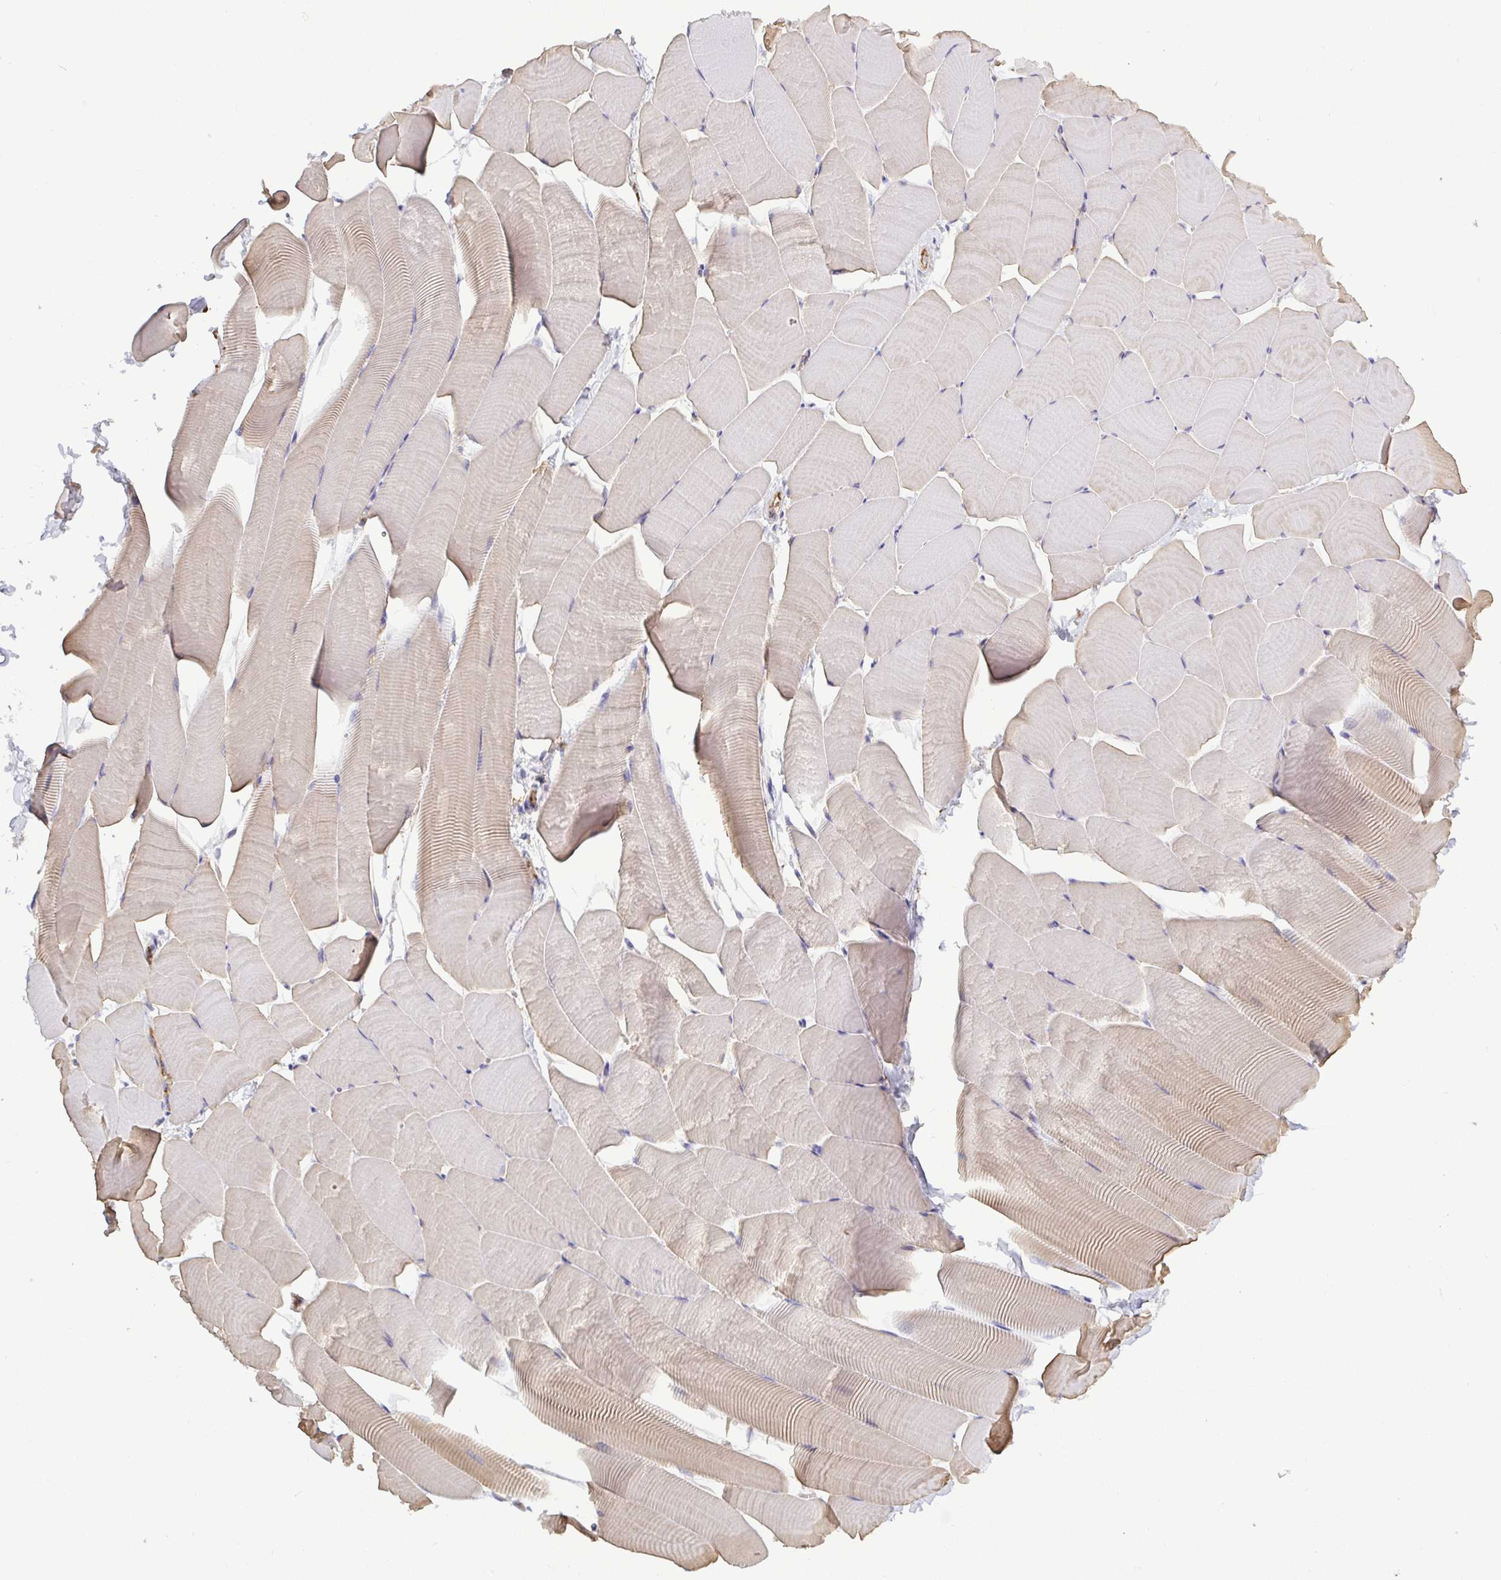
{"staining": {"intensity": "weak", "quantity": "25%-75%", "location": "cytoplasmic/membranous"}, "tissue": "skeletal muscle", "cell_type": "Myocytes", "image_type": "normal", "snomed": [{"axis": "morphology", "description": "Normal tissue, NOS"}, {"axis": "topography", "description": "Skeletal muscle"}], "caption": "Protein staining of normal skeletal muscle reveals weak cytoplasmic/membranous positivity in approximately 25%-75% of myocytes.", "gene": "LIMA1", "patient": {"sex": "male", "age": 25}}